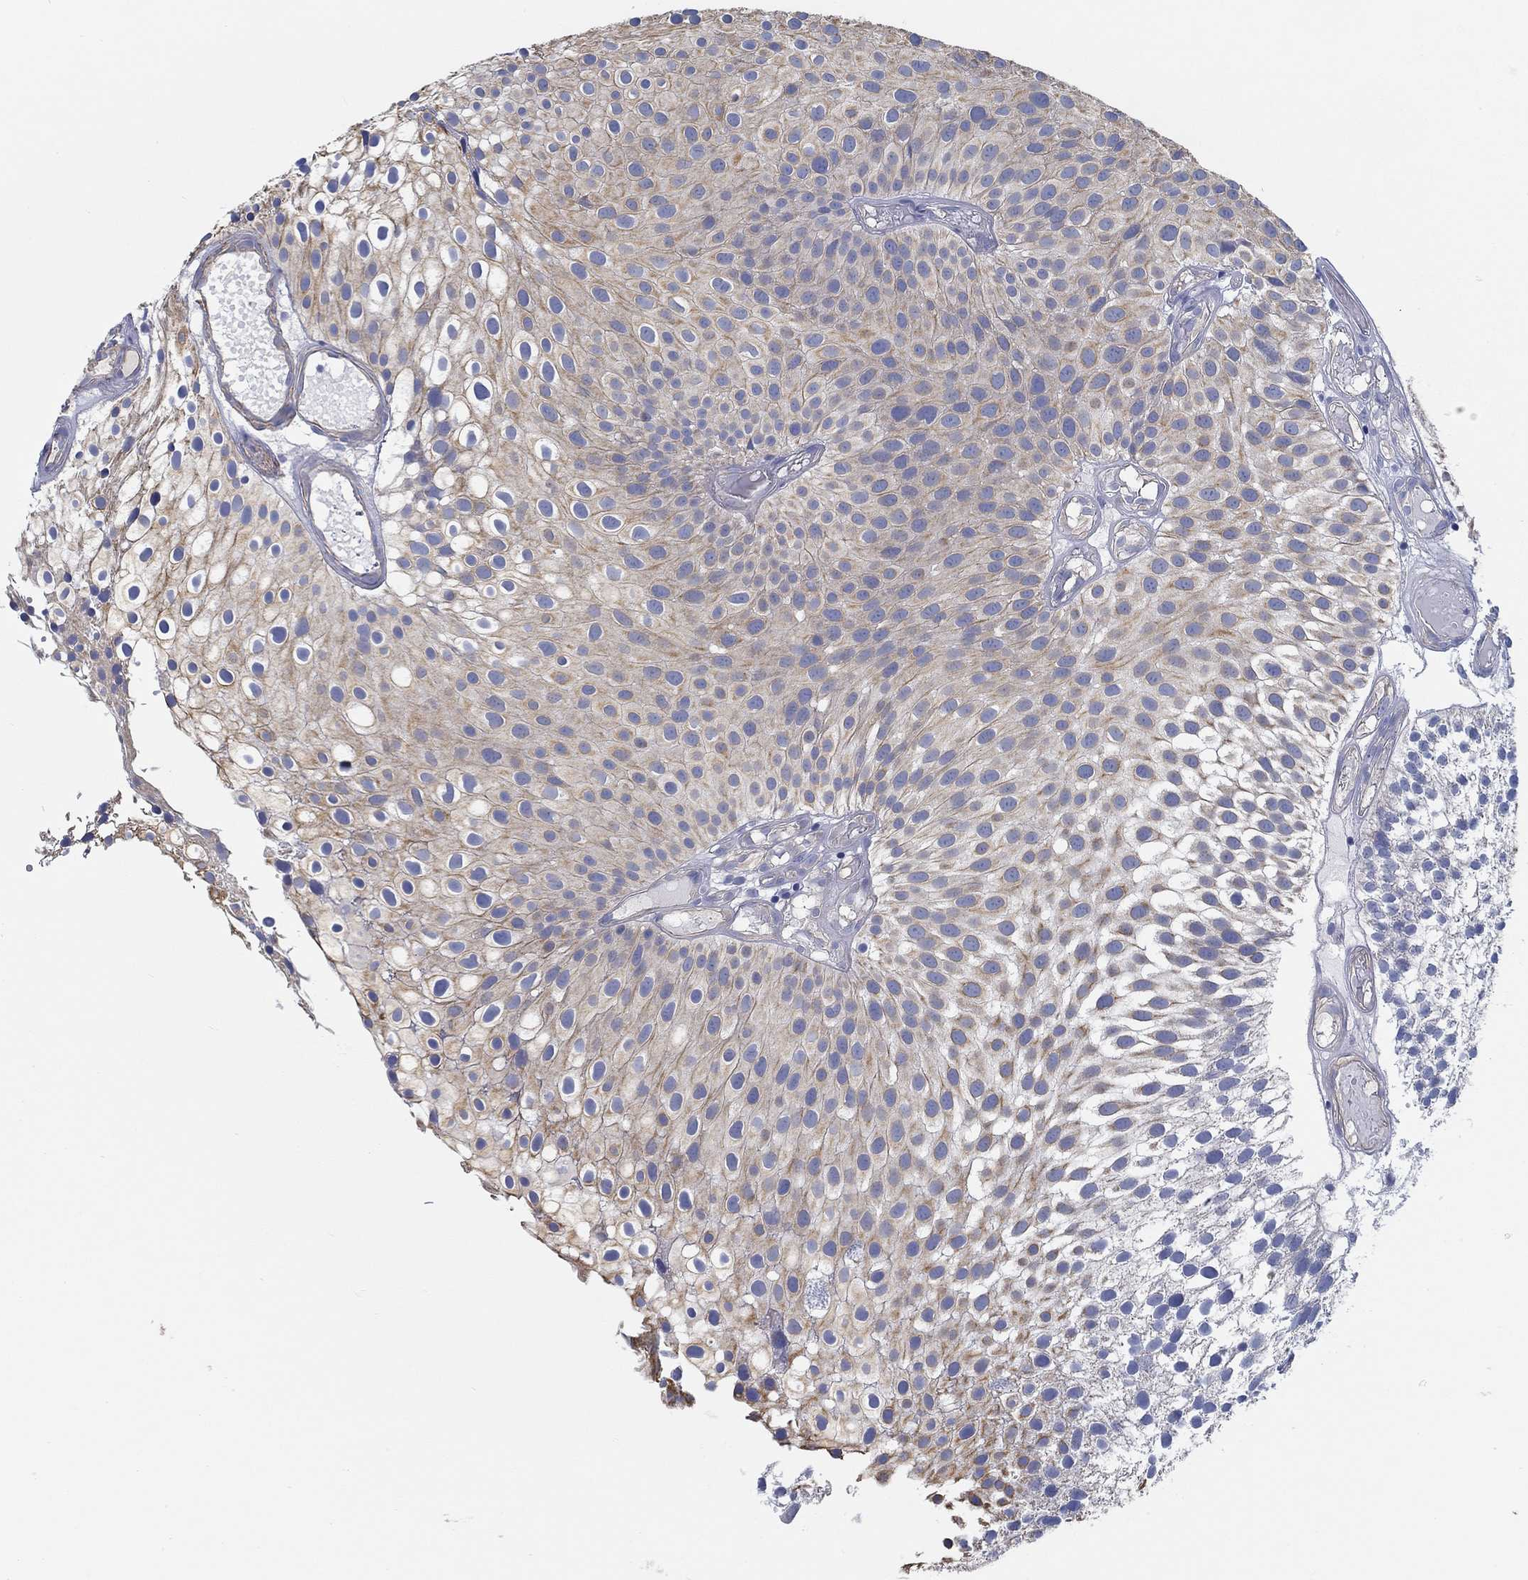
{"staining": {"intensity": "weak", "quantity": "25%-75%", "location": "cytoplasmic/membranous"}, "tissue": "urothelial cancer", "cell_type": "Tumor cells", "image_type": "cancer", "snomed": [{"axis": "morphology", "description": "Urothelial carcinoma, Low grade"}, {"axis": "topography", "description": "Urinary bladder"}], "caption": "Brown immunohistochemical staining in urothelial carcinoma (low-grade) shows weak cytoplasmic/membranous positivity in about 25%-75% of tumor cells.", "gene": "BBOF1", "patient": {"sex": "male", "age": 79}}